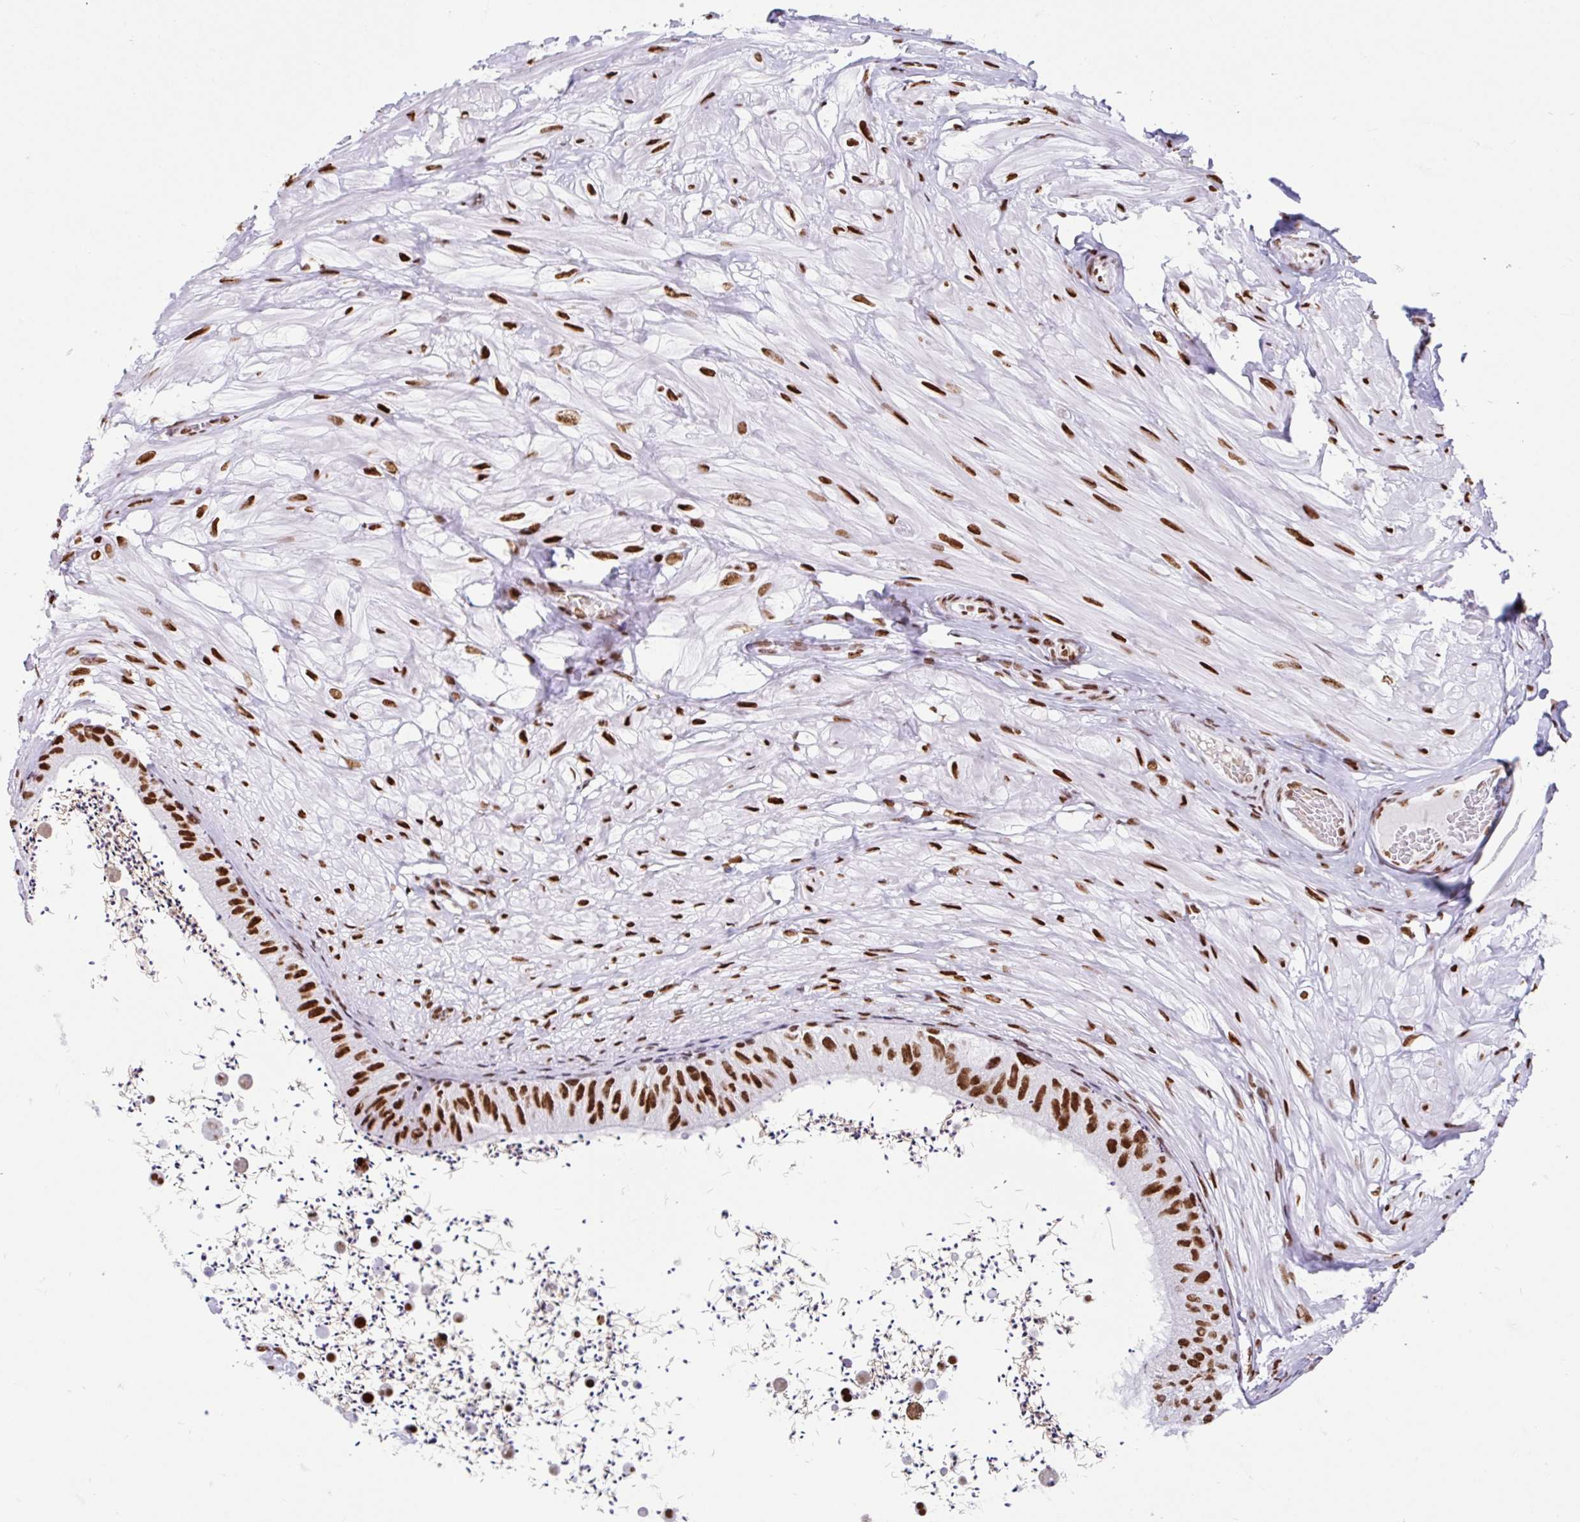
{"staining": {"intensity": "strong", "quantity": ">75%", "location": "nuclear"}, "tissue": "epididymis", "cell_type": "Glandular cells", "image_type": "normal", "snomed": [{"axis": "morphology", "description": "Normal tissue, NOS"}, {"axis": "topography", "description": "Epididymis"}, {"axis": "topography", "description": "Peripheral nerve tissue"}], "caption": "Brown immunohistochemical staining in unremarkable human epididymis displays strong nuclear expression in approximately >75% of glandular cells.", "gene": "KHDRBS1", "patient": {"sex": "male", "age": 32}}